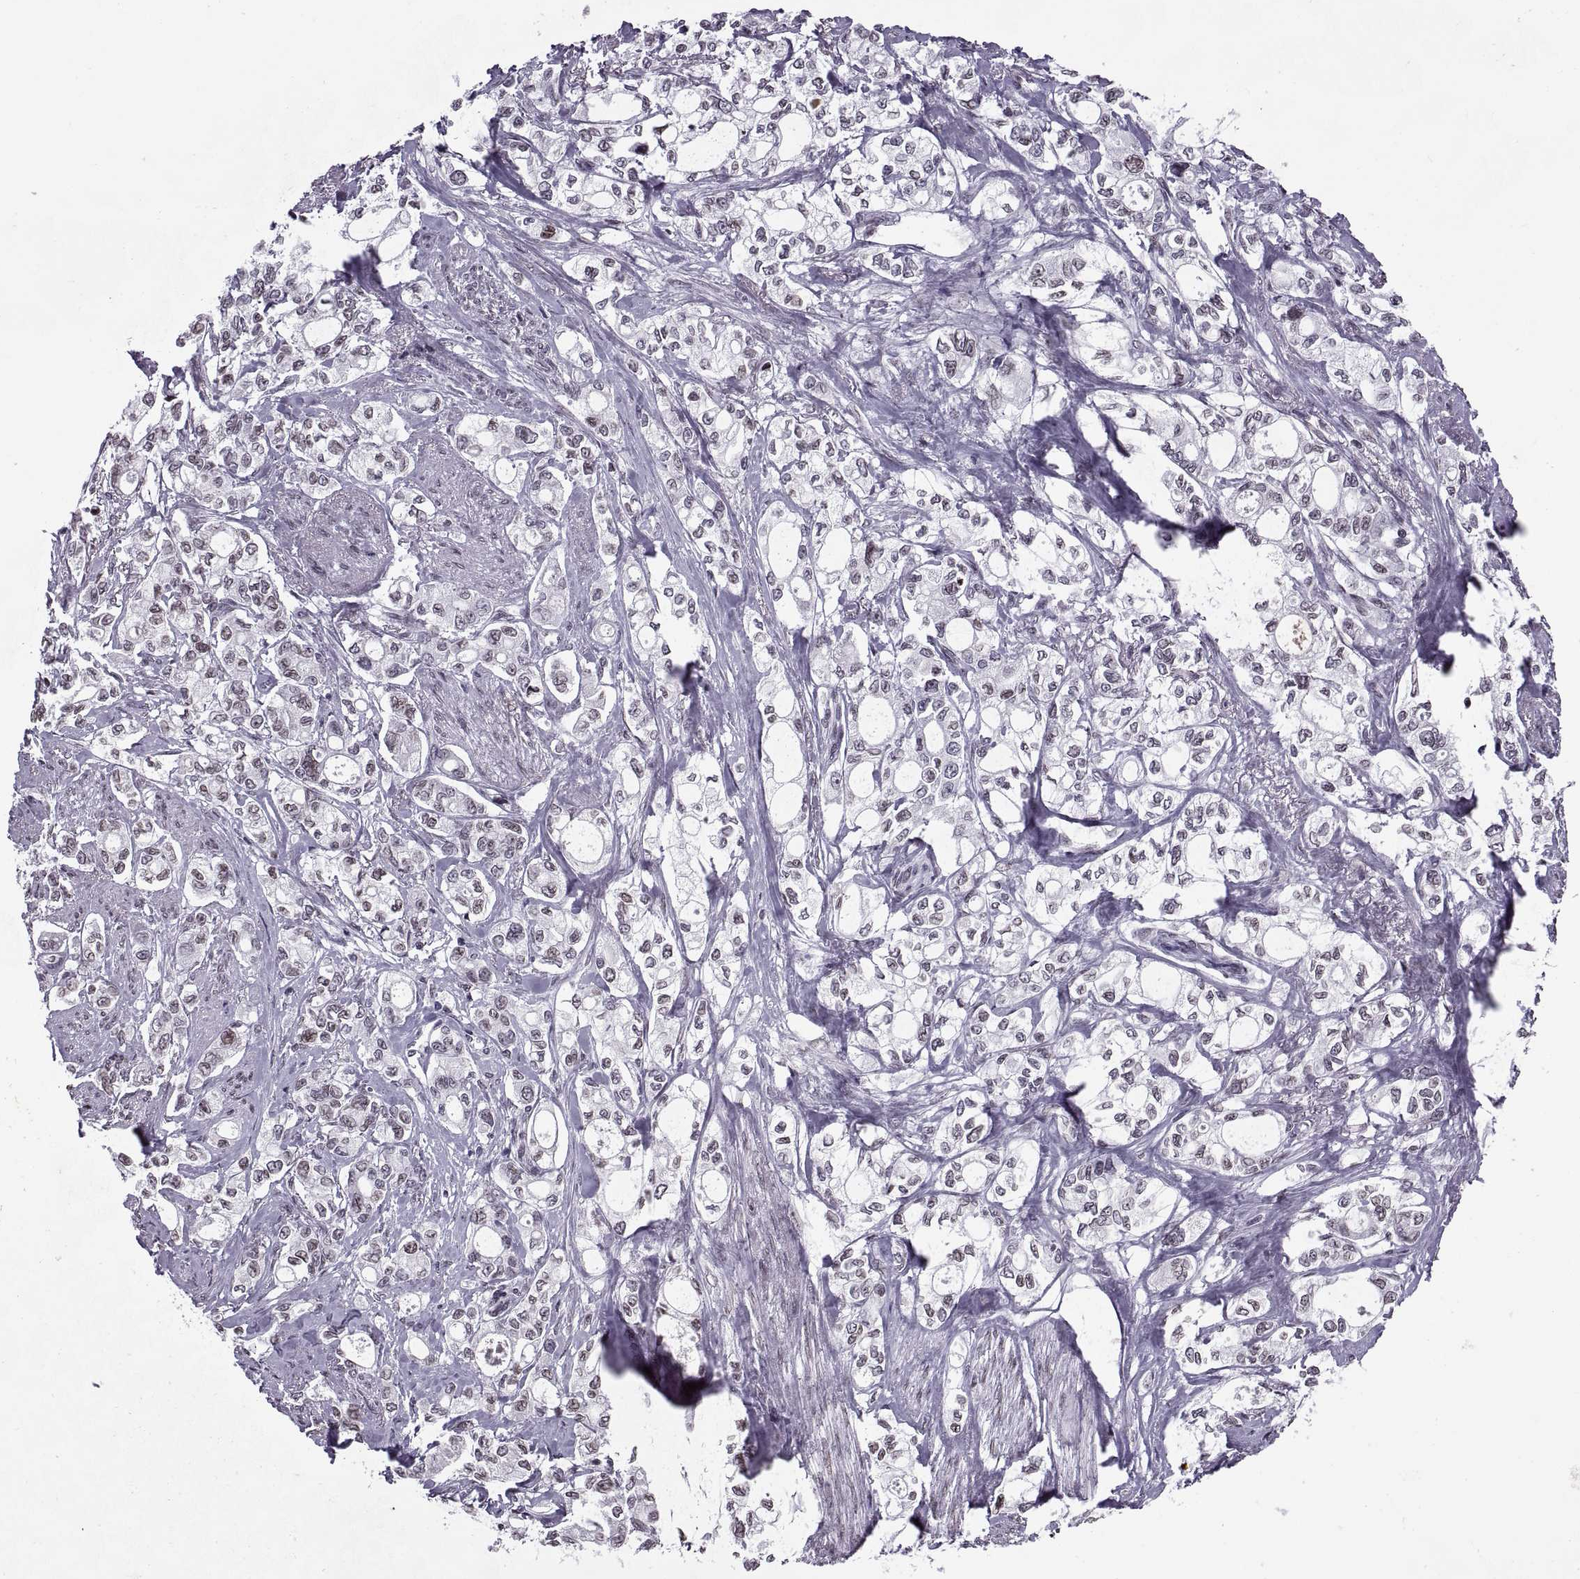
{"staining": {"intensity": "weak", "quantity": "<25%", "location": "nuclear"}, "tissue": "stomach cancer", "cell_type": "Tumor cells", "image_type": "cancer", "snomed": [{"axis": "morphology", "description": "Adenocarcinoma, NOS"}, {"axis": "topography", "description": "Stomach"}], "caption": "Tumor cells show no significant positivity in adenocarcinoma (stomach). Brightfield microscopy of immunohistochemistry stained with DAB (3,3'-diaminobenzidine) (brown) and hematoxylin (blue), captured at high magnification.", "gene": "H1-8", "patient": {"sex": "male", "age": 63}}